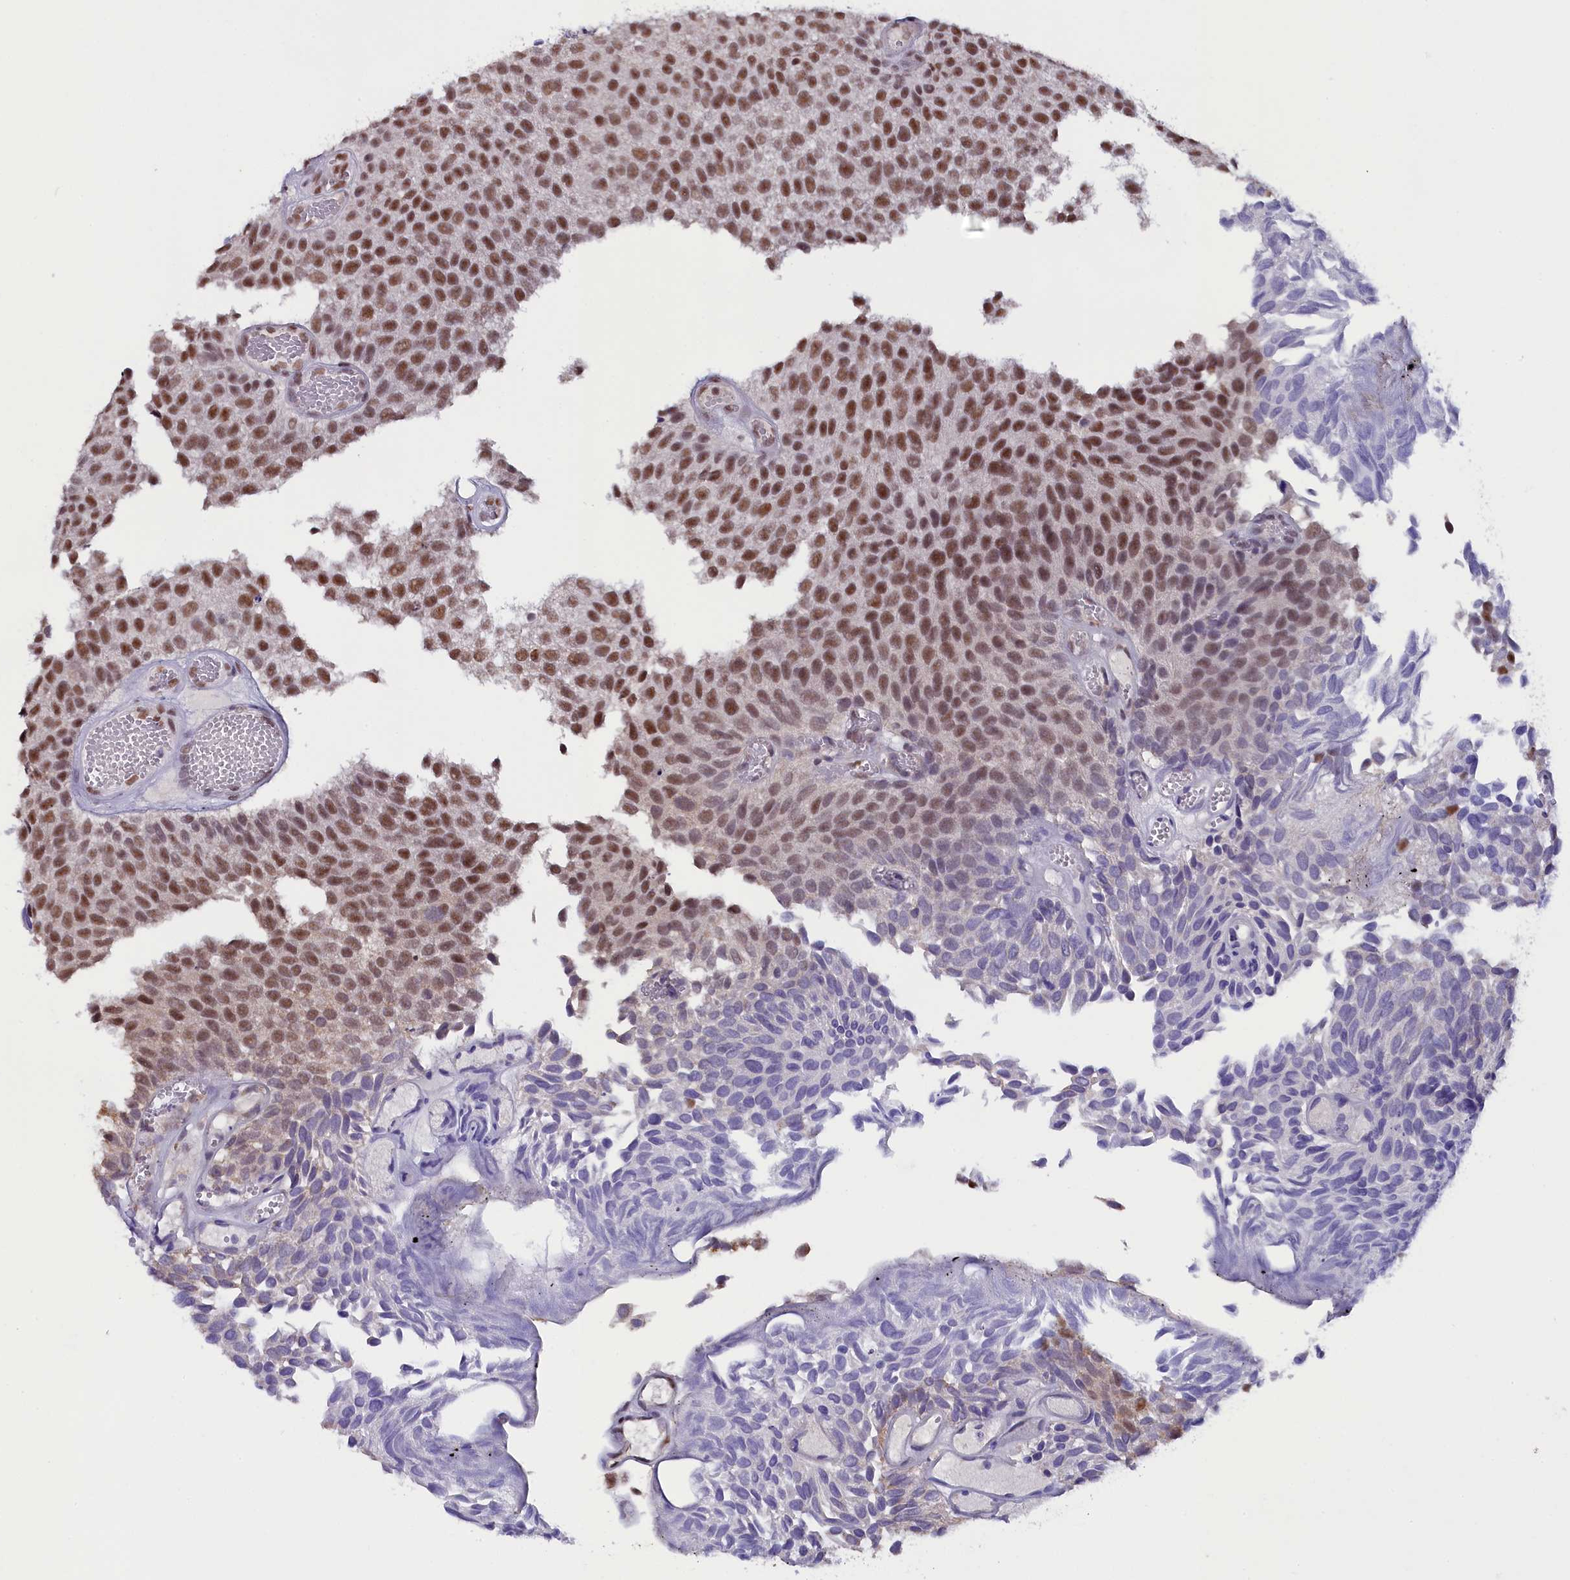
{"staining": {"intensity": "moderate", "quantity": "25%-75%", "location": "nuclear"}, "tissue": "urothelial cancer", "cell_type": "Tumor cells", "image_type": "cancer", "snomed": [{"axis": "morphology", "description": "Urothelial carcinoma, Low grade"}, {"axis": "topography", "description": "Urinary bladder"}], "caption": "The image exhibits immunohistochemical staining of urothelial cancer. There is moderate nuclear staining is seen in approximately 25%-75% of tumor cells. (DAB IHC, brown staining for protein, blue staining for nuclei).", "gene": "NCBP1", "patient": {"sex": "male", "age": 89}}